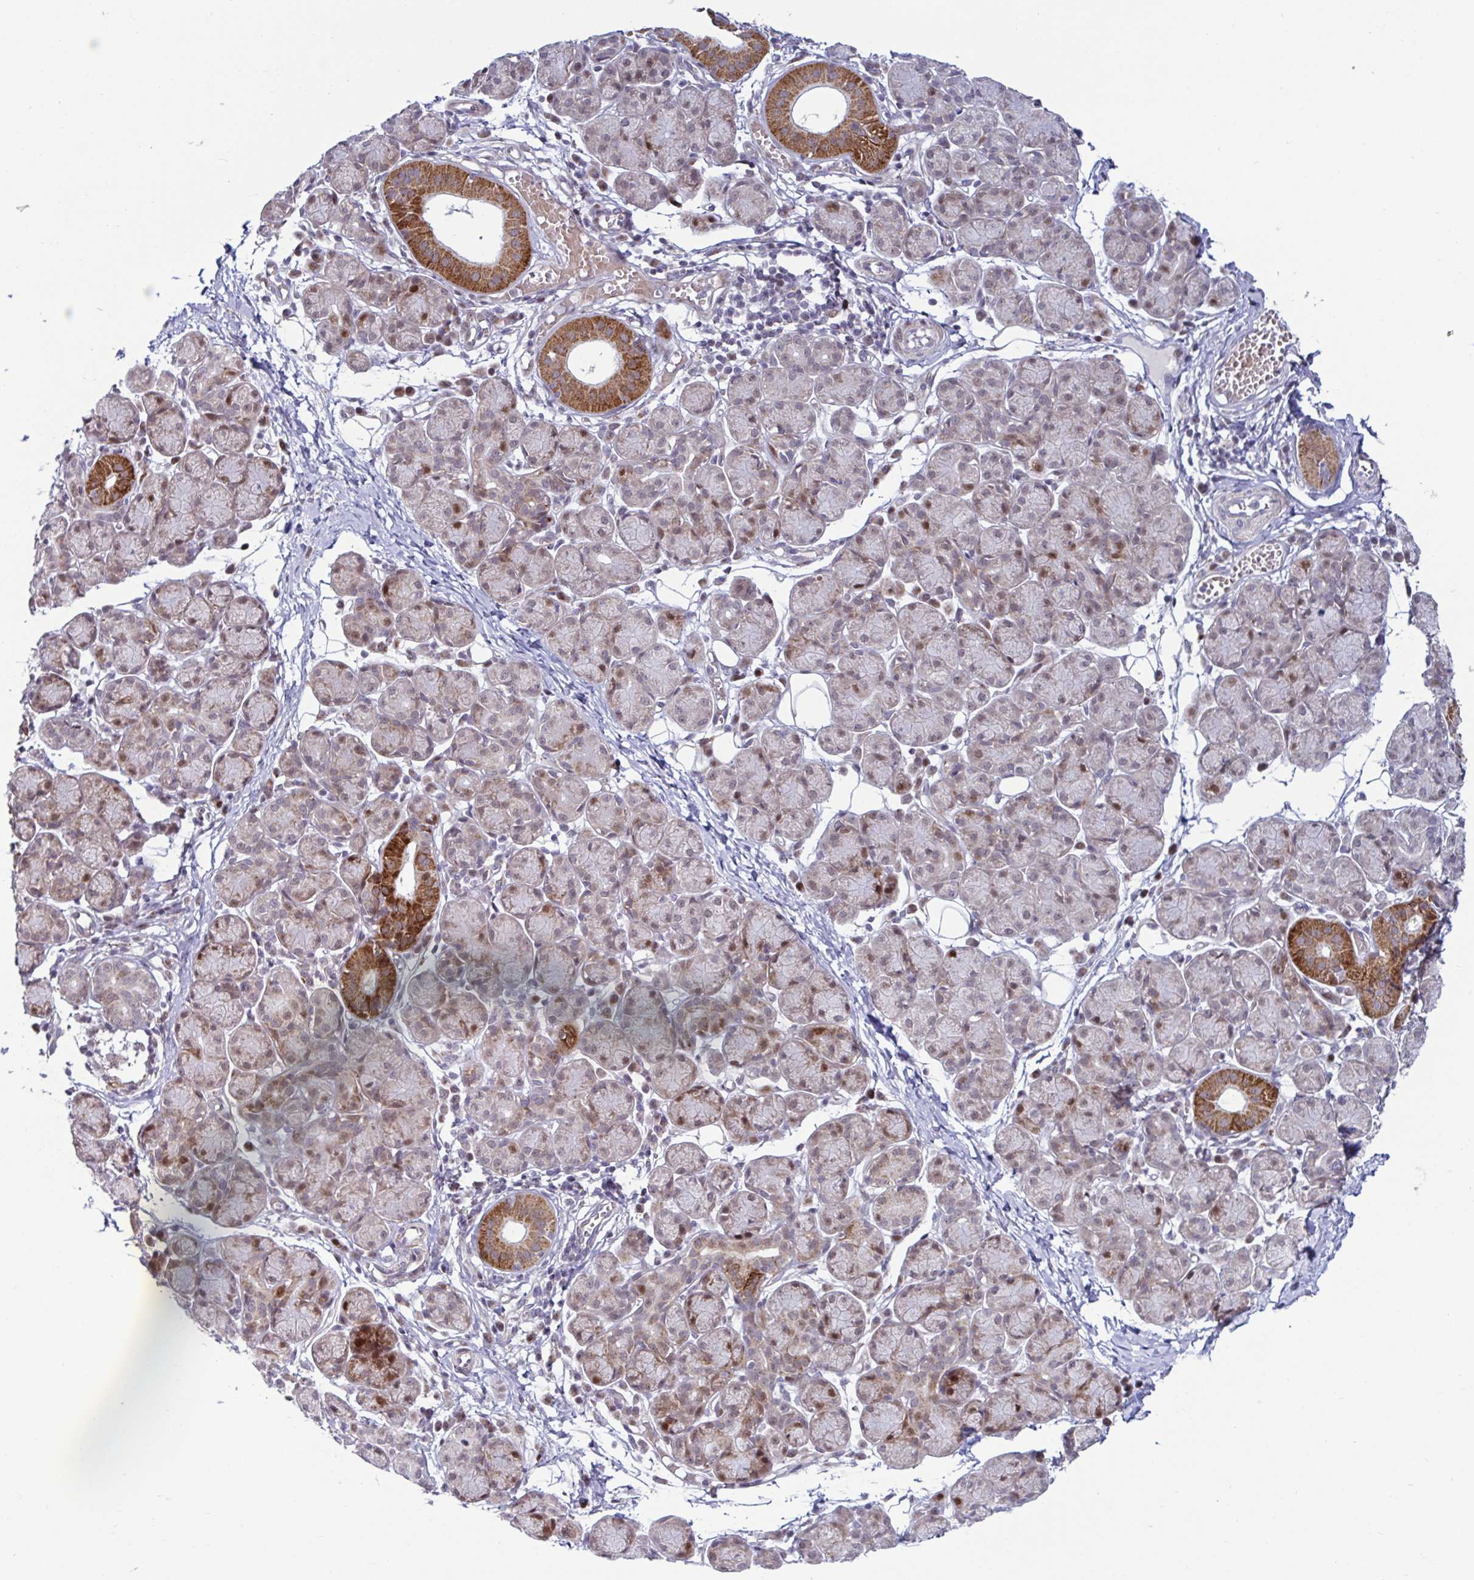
{"staining": {"intensity": "moderate", "quantity": "25%-75%", "location": "cytoplasmic/membranous"}, "tissue": "salivary gland", "cell_type": "Glandular cells", "image_type": "normal", "snomed": [{"axis": "morphology", "description": "Normal tissue, NOS"}, {"axis": "morphology", "description": "Inflammation, NOS"}, {"axis": "topography", "description": "Lymph node"}, {"axis": "topography", "description": "Salivary gland"}], "caption": "Immunohistochemical staining of normal salivary gland displays medium levels of moderate cytoplasmic/membranous staining in approximately 25%-75% of glandular cells. The protein is stained brown, and the nuclei are stained in blue (DAB IHC with brightfield microscopy, high magnification).", "gene": "DZIP1", "patient": {"sex": "male", "age": 3}}